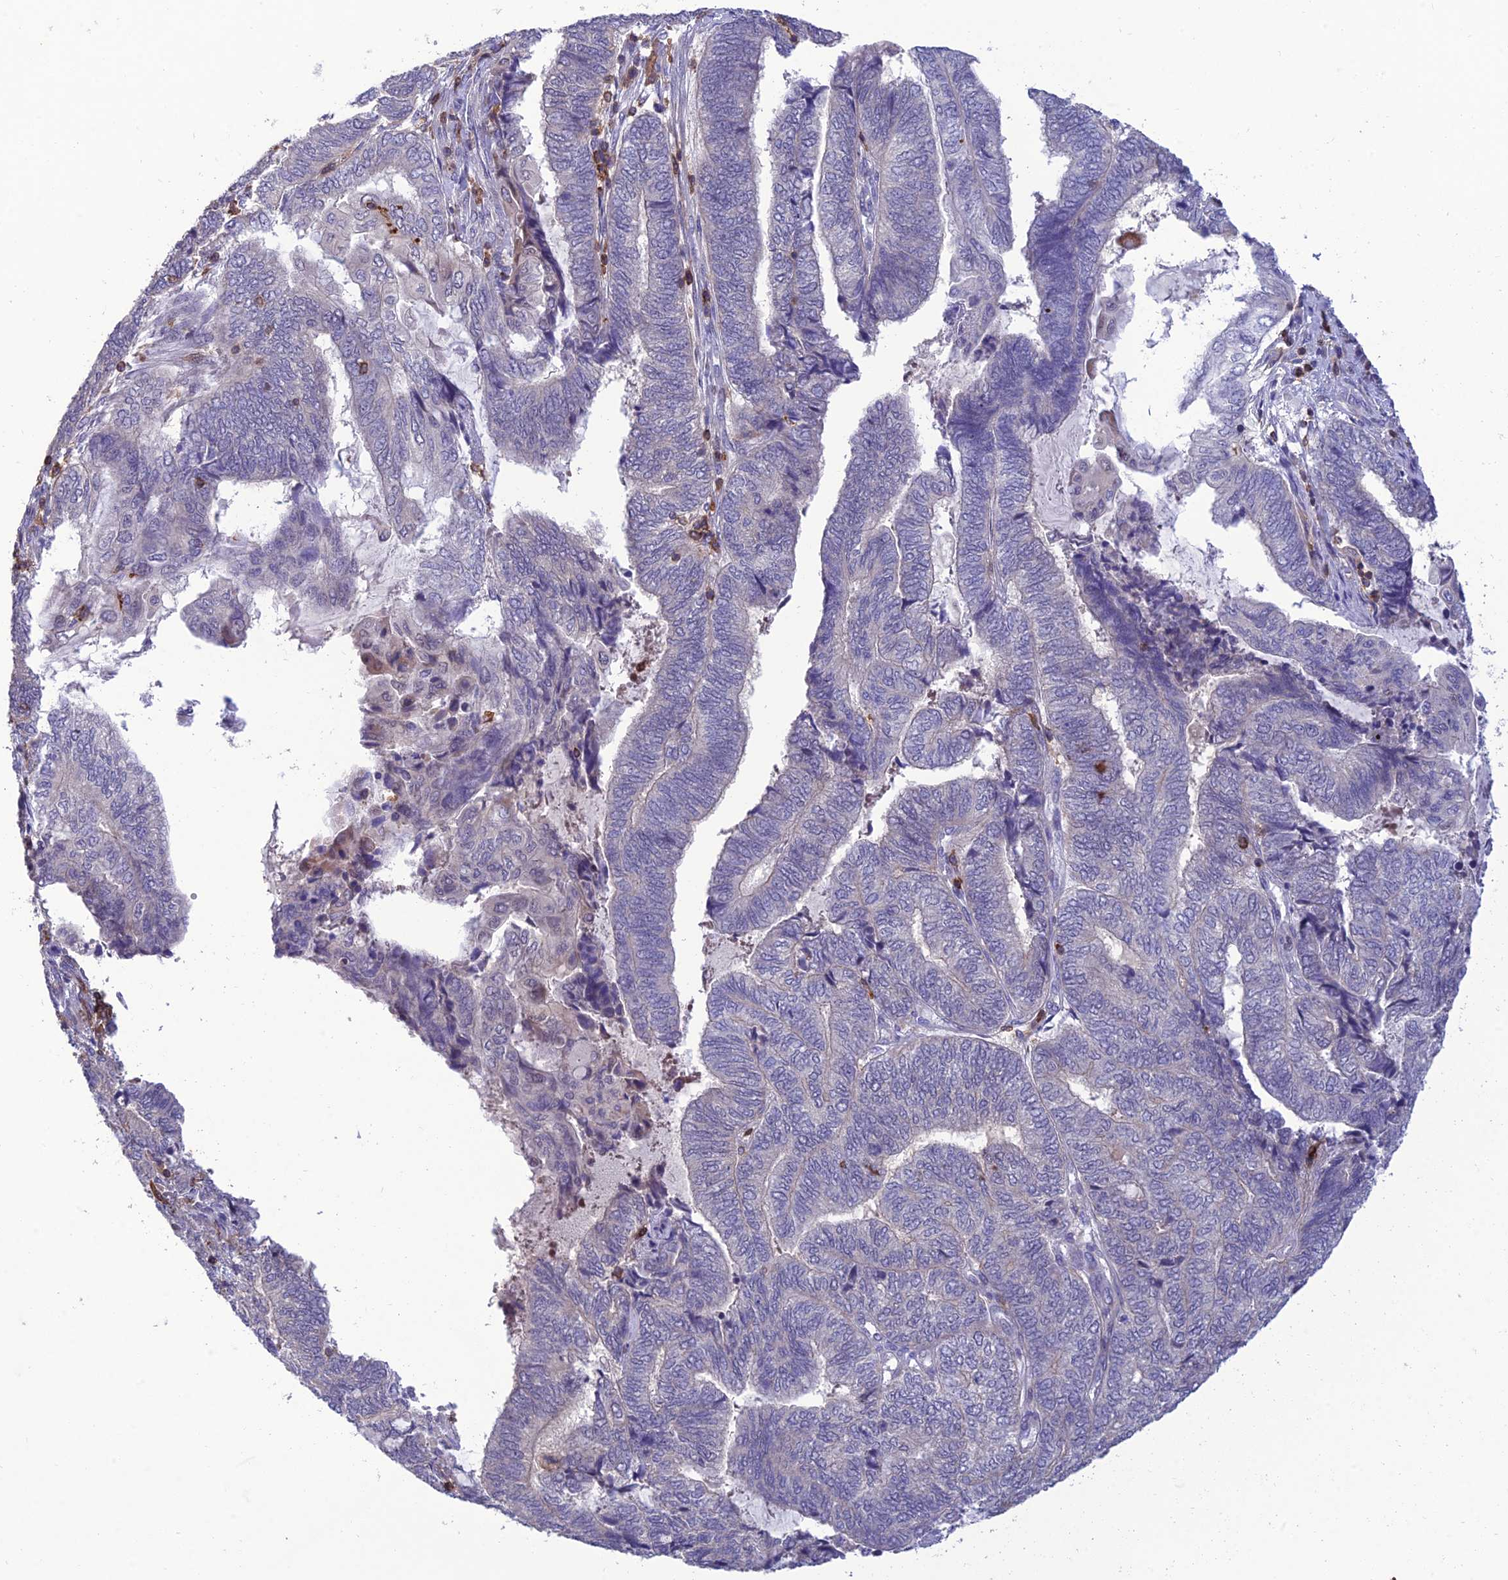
{"staining": {"intensity": "negative", "quantity": "none", "location": "none"}, "tissue": "endometrial cancer", "cell_type": "Tumor cells", "image_type": "cancer", "snomed": [{"axis": "morphology", "description": "Adenocarcinoma, NOS"}, {"axis": "topography", "description": "Uterus"}, {"axis": "topography", "description": "Endometrium"}], "caption": "This is an IHC histopathology image of endometrial cancer. There is no staining in tumor cells.", "gene": "FAM76A", "patient": {"sex": "female", "age": 70}}